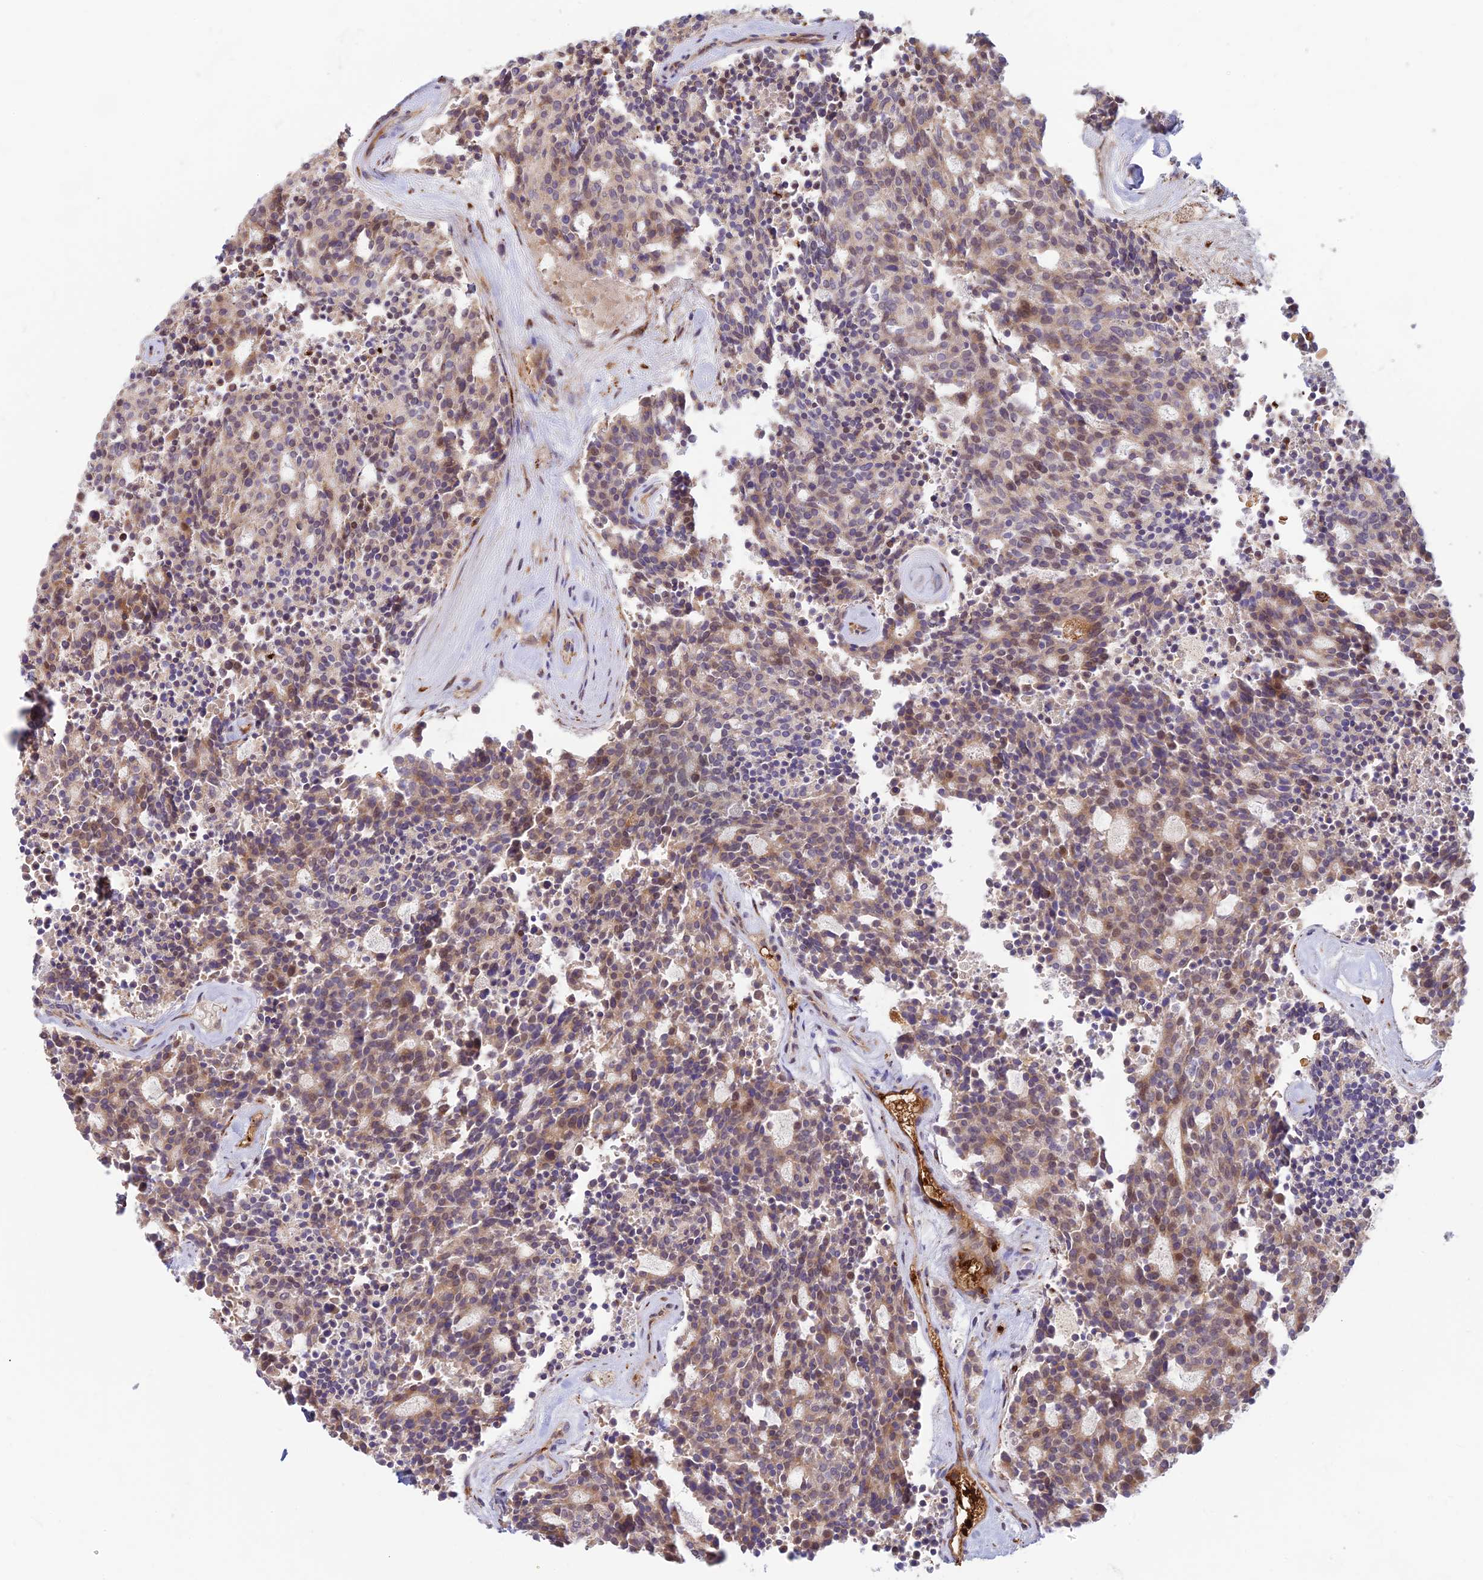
{"staining": {"intensity": "weak", "quantity": "25%-75%", "location": "cytoplasmic/membranous,nuclear"}, "tissue": "carcinoid", "cell_type": "Tumor cells", "image_type": "cancer", "snomed": [{"axis": "morphology", "description": "Carcinoid, malignant, NOS"}, {"axis": "topography", "description": "Pancreas"}], "caption": "Malignant carcinoid was stained to show a protein in brown. There is low levels of weak cytoplasmic/membranous and nuclear staining in approximately 25%-75% of tumor cells.", "gene": "UFSP2", "patient": {"sex": "female", "age": 54}}